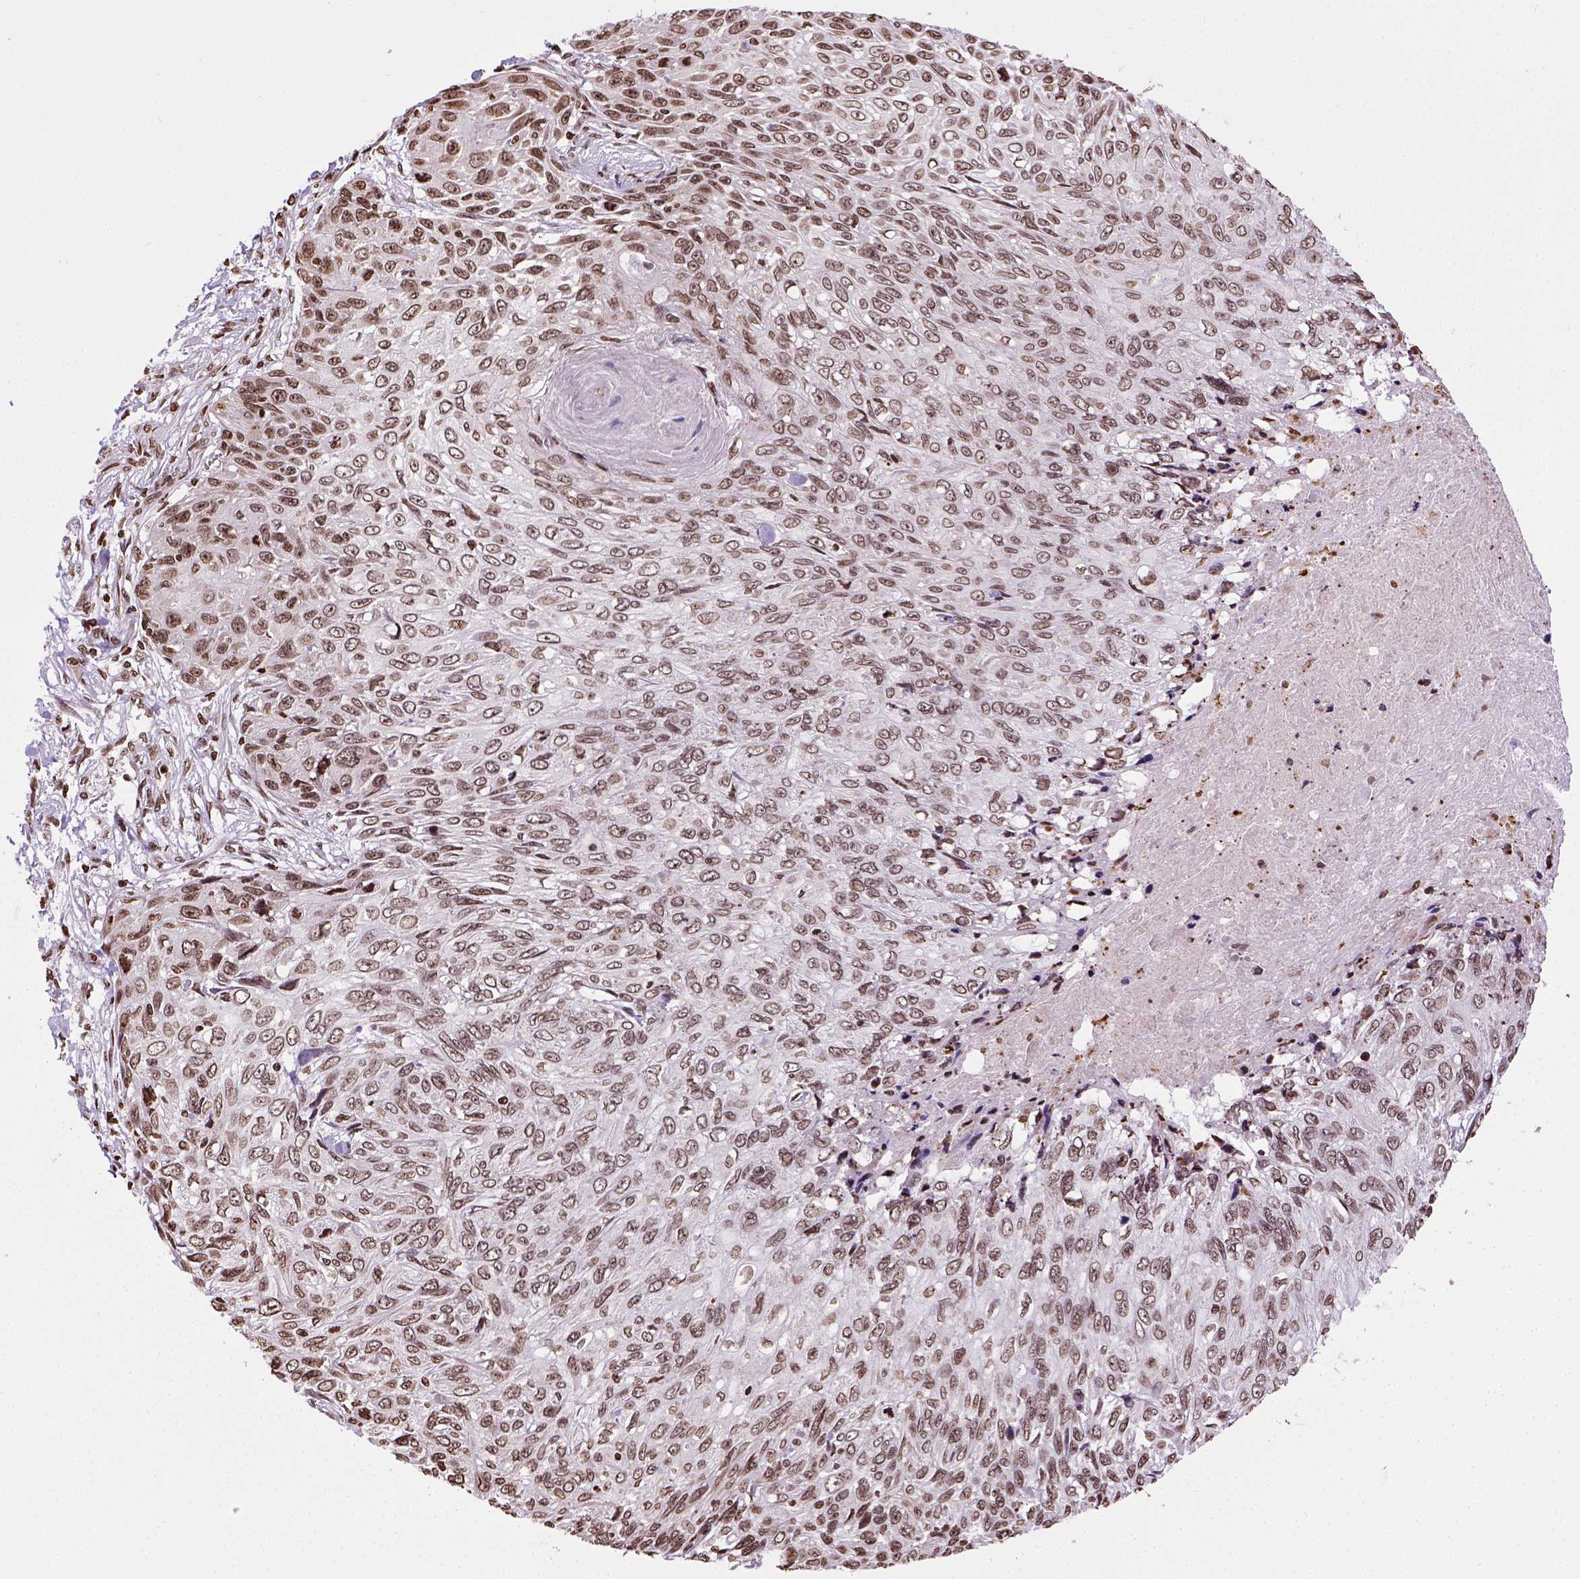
{"staining": {"intensity": "moderate", "quantity": ">75%", "location": "nuclear"}, "tissue": "skin cancer", "cell_type": "Tumor cells", "image_type": "cancer", "snomed": [{"axis": "morphology", "description": "Squamous cell carcinoma, NOS"}, {"axis": "topography", "description": "Skin"}], "caption": "Skin cancer stained for a protein displays moderate nuclear positivity in tumor cells.", "gene": "ZNF75D", "patient": {"sex": "male", "age": 92}}